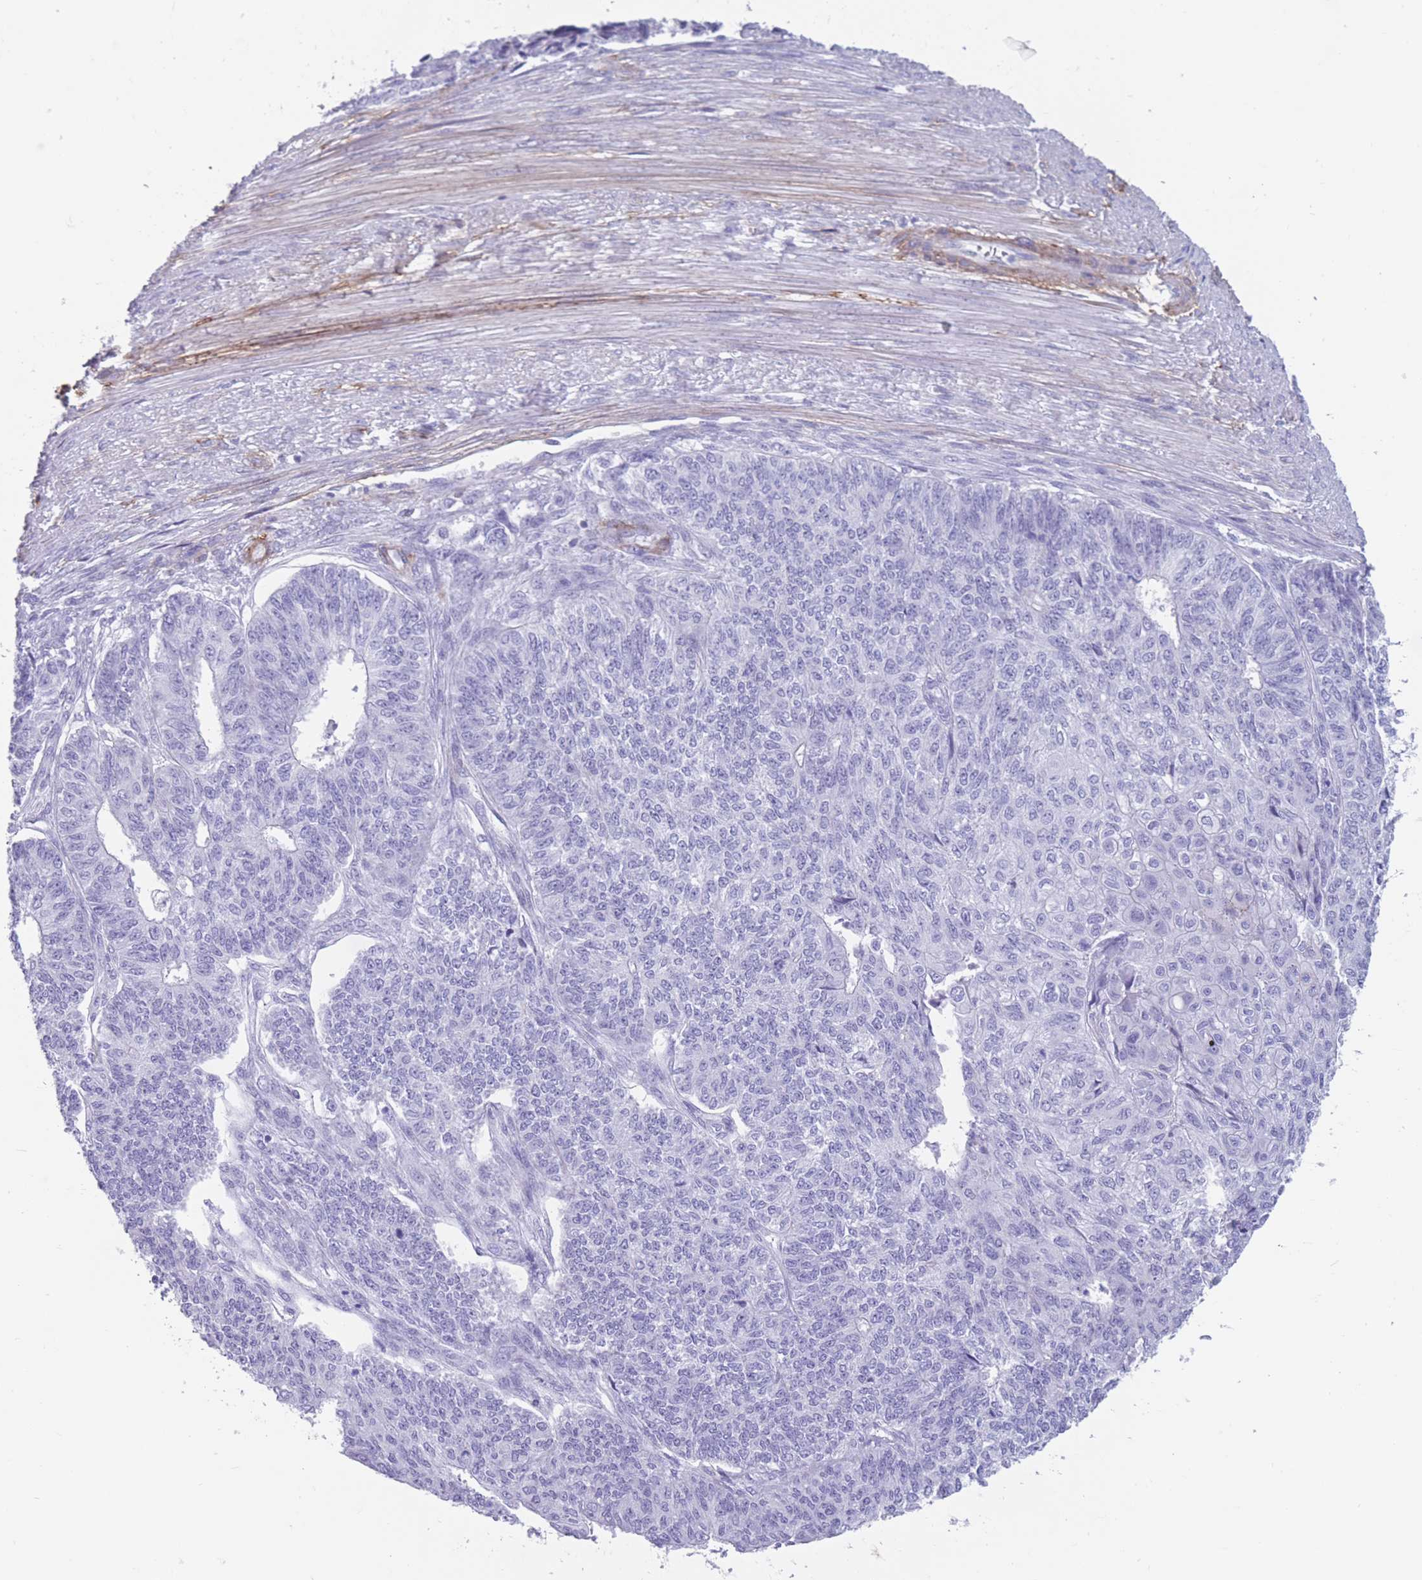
{"staining": {"intensity": "negative", "quantity": "none", "location": "none"}, "tissue": "endometrial cancer", "cell_type": "Tumor cells", "image_type": "cancer", "snomed": [{"axis": "morphology", "description": "Adenocarcinoma, NOS"}, {"axis": "topography", "description": "Endometrium"}], "caption": "DAB immunohistochemical staining of endometrial adenocarcinoma shows no significant staining in tumor cells. (Brightfield microscopy of DAB immunohistochemistry at high magnification).", "gene": "DPYD", "patient": {"sex": "female", "age": 32}}